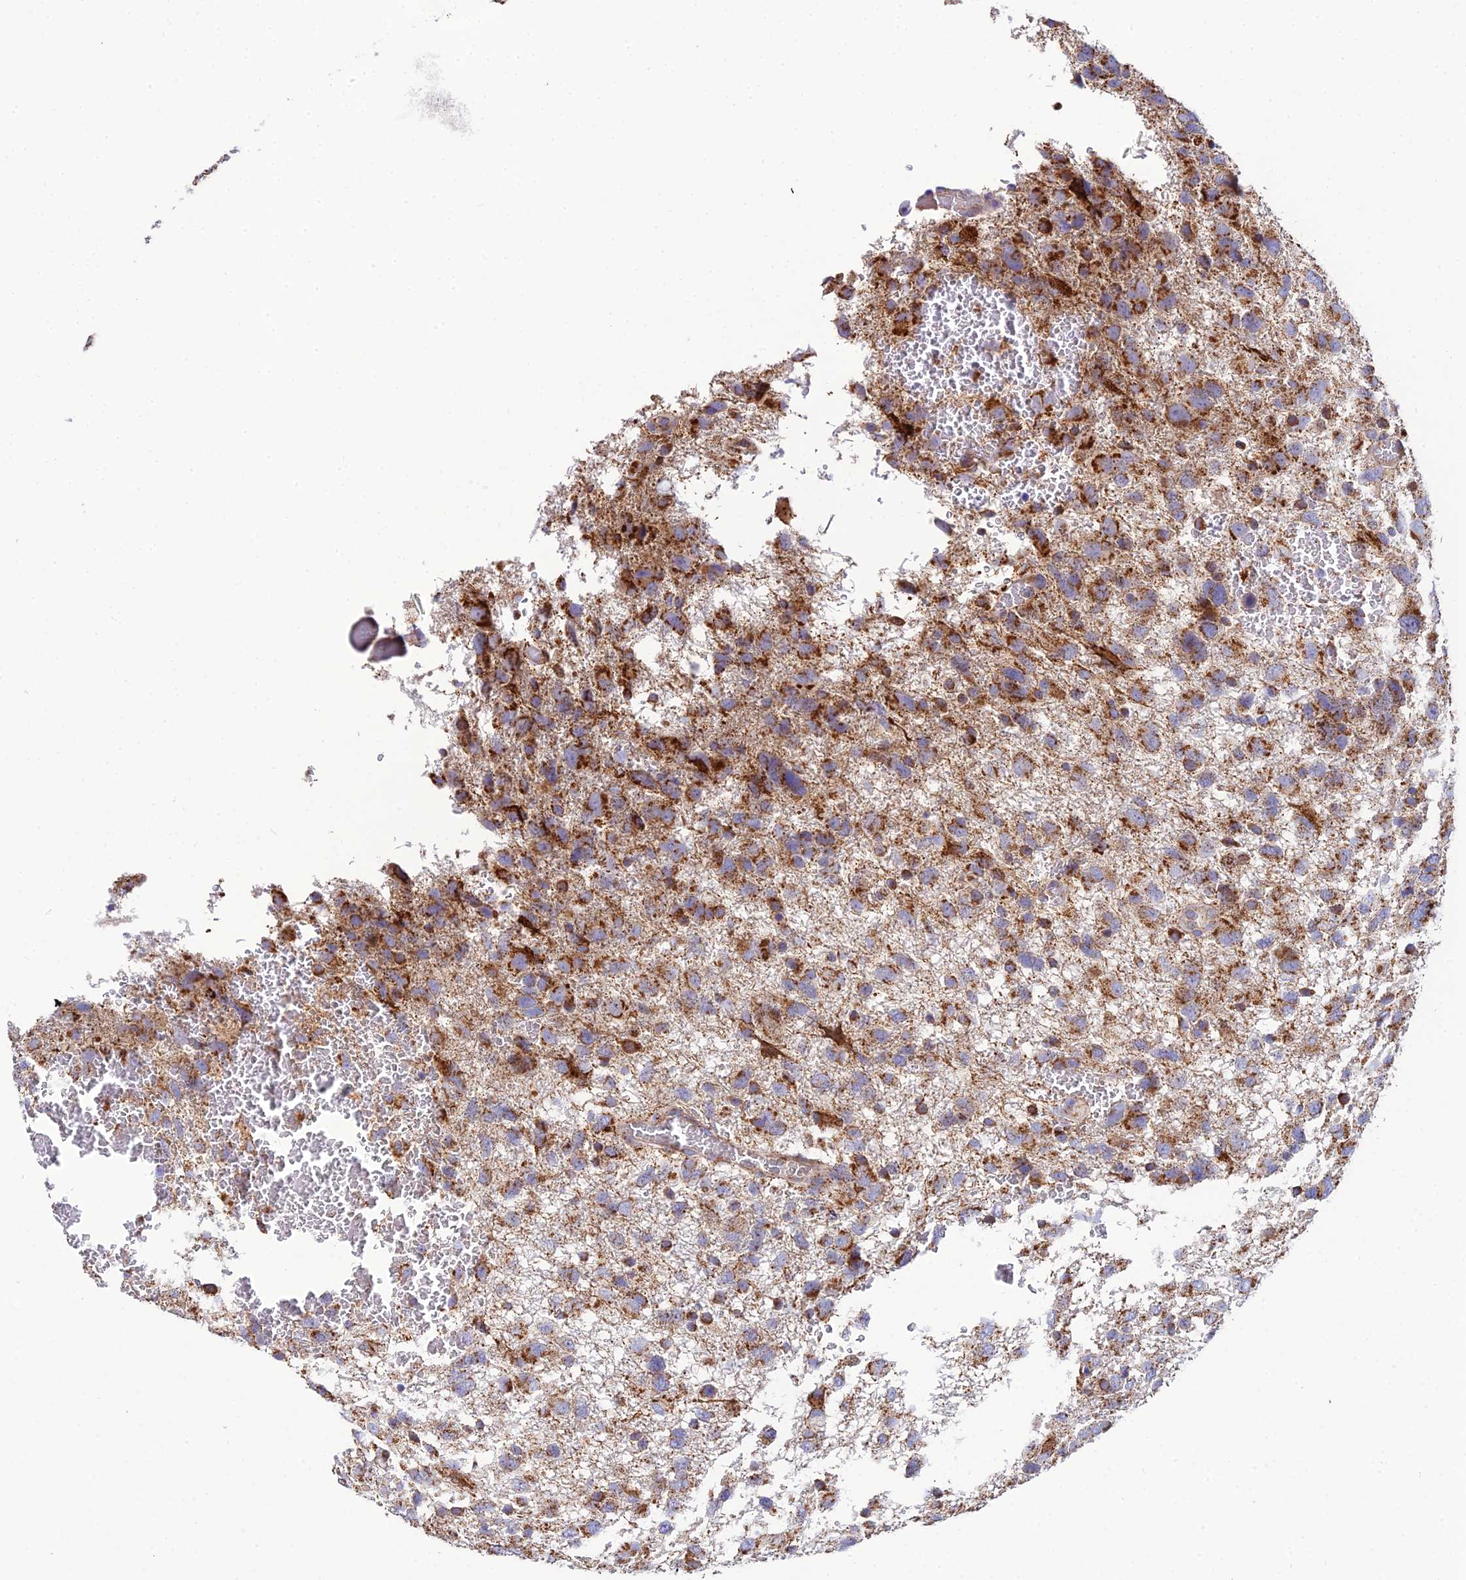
{"staining": {"intensity": "moderate", "quantity": ">75%", "location": "cytoplasmic/membranous"}, "tissue": "glioma", "cell_type": "Tumor cells", "image_type": "cancer", "snomed": [{"axis": "morphology", "description": "Glioma, malignant, High grade"}, {"axis": "topography", "description": "Brain"}], "caption": "Protein staining of glioma tissue displays moderate cytoplasmic/membranous positivity in about >75% of tumor cells.", "gene": "NIPSNAP3A", "patient": {"sex": "male", "age": 61}}